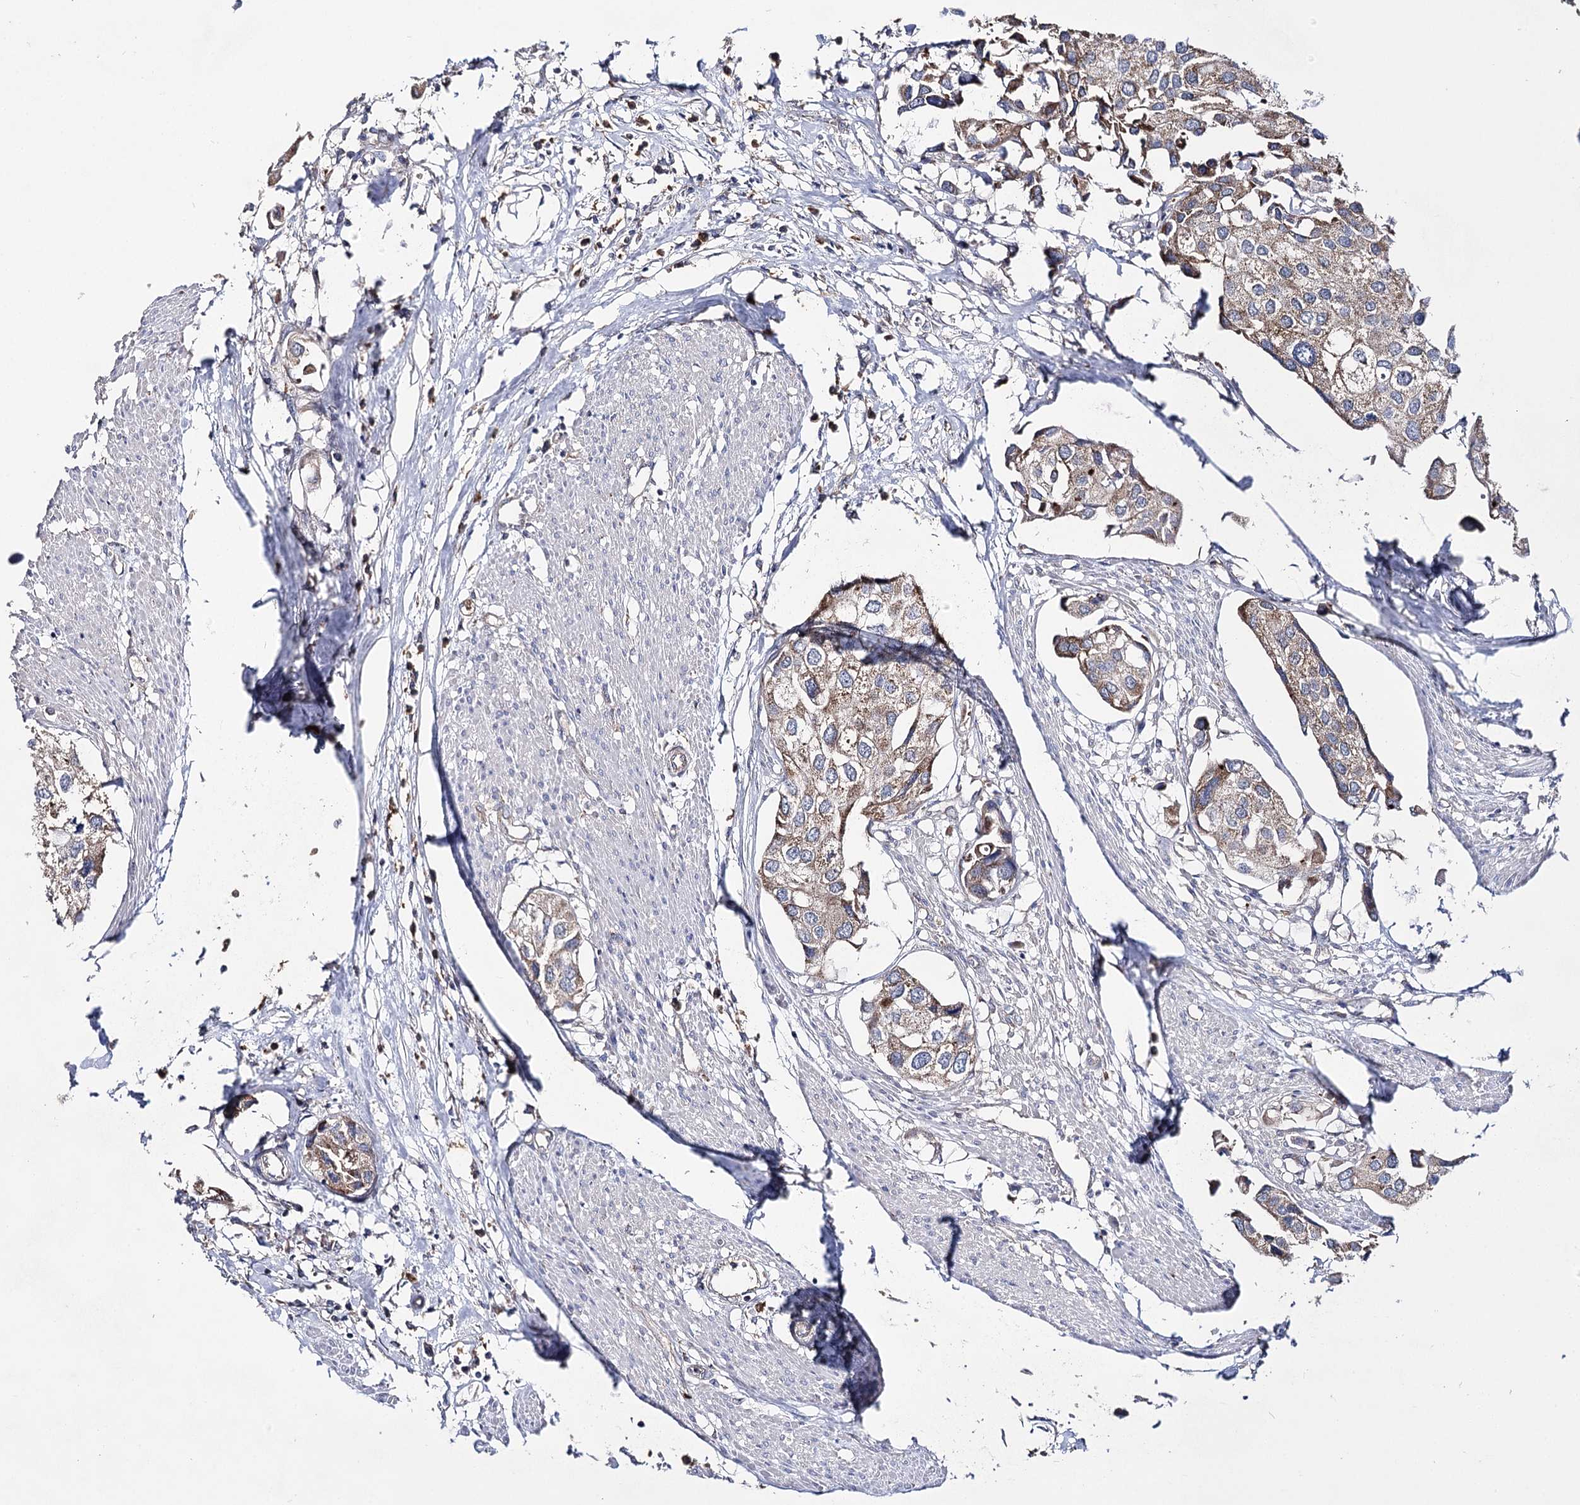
{"staining": {"intensity": "weak", "quantity": ">75%", "location": "cytoplasmic/membranous"}, "tissue": "urothelial cancer", "cell_type": "Tumor cells", "image_type": "cancer", "snomed": [{"axis": "morphology", "description": "Urothelial carcinoma, High grade"}, {"axis": "topography", "description": "Urinary bladder"}], "caption": "Urothelial cancer stained with a protein marker exhibits weak staining in tumor cells.", "gene": "AURKC", "patient": {"sex": "male", "age": 64}}